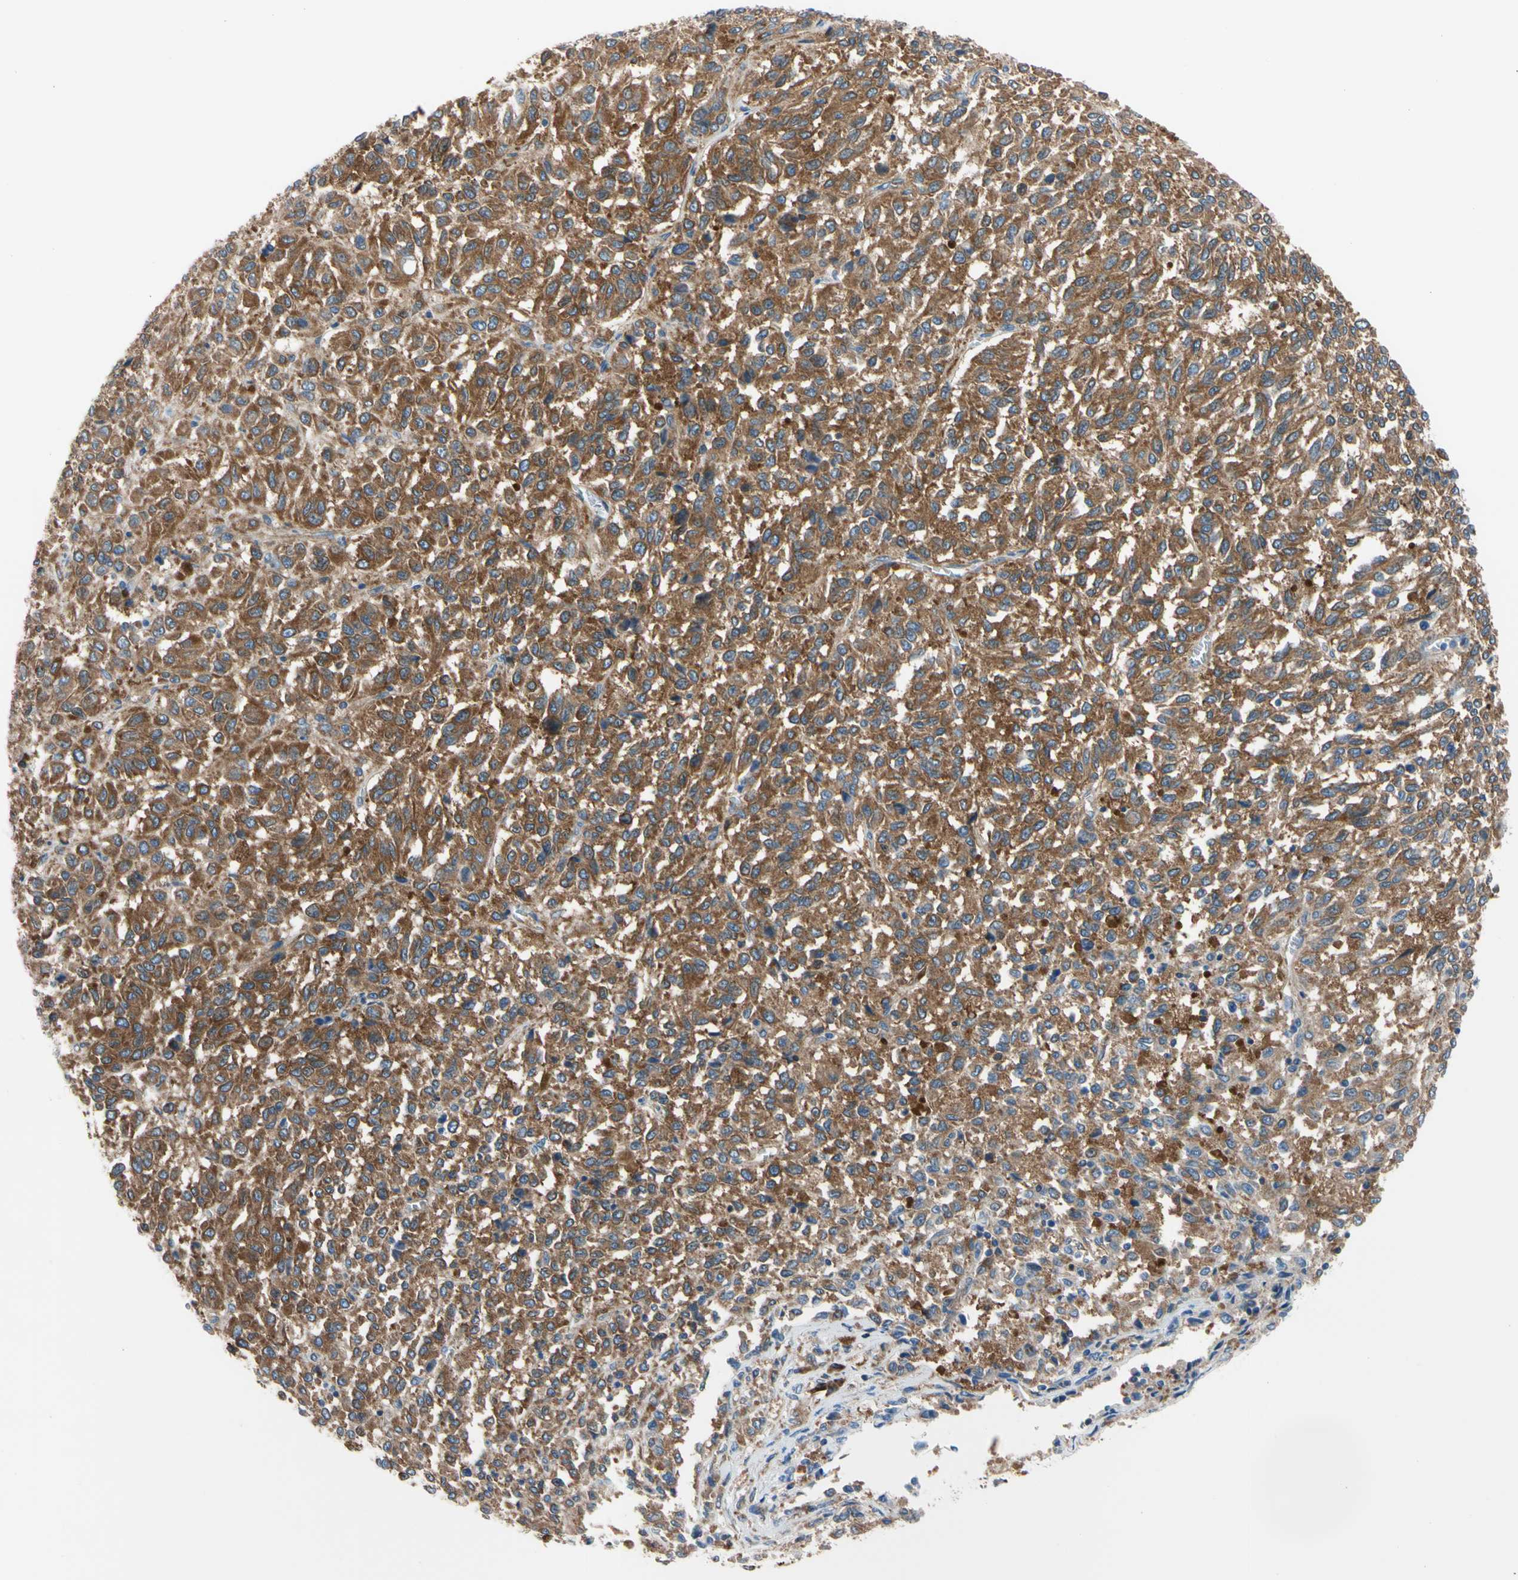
{"staining": {"intensity": "strong", "quantity": ">75%", "location": "cytoplasmic/membranous"}, "tissue": "melanoma", "cell_type": "Tumor cells", "image_type": "cancer", "snomed": [{"axis": "morphology", "description": "Malignant melanoma, Metastatic site"}, {"axis": "topography", "description": "Lung"}], "caption": "IHC histopathology image of neoplastic tissue: malignant melanoma (metastatic site) stained using IHC exhibits high levels of strong protein expression localized specifically in the cytoplasmic/membranous of tumor cells, appearing as a cytoplasmic/membranous brown color.", "gene": "GPHN", "patient": {"sex": "male", "age": 64}}